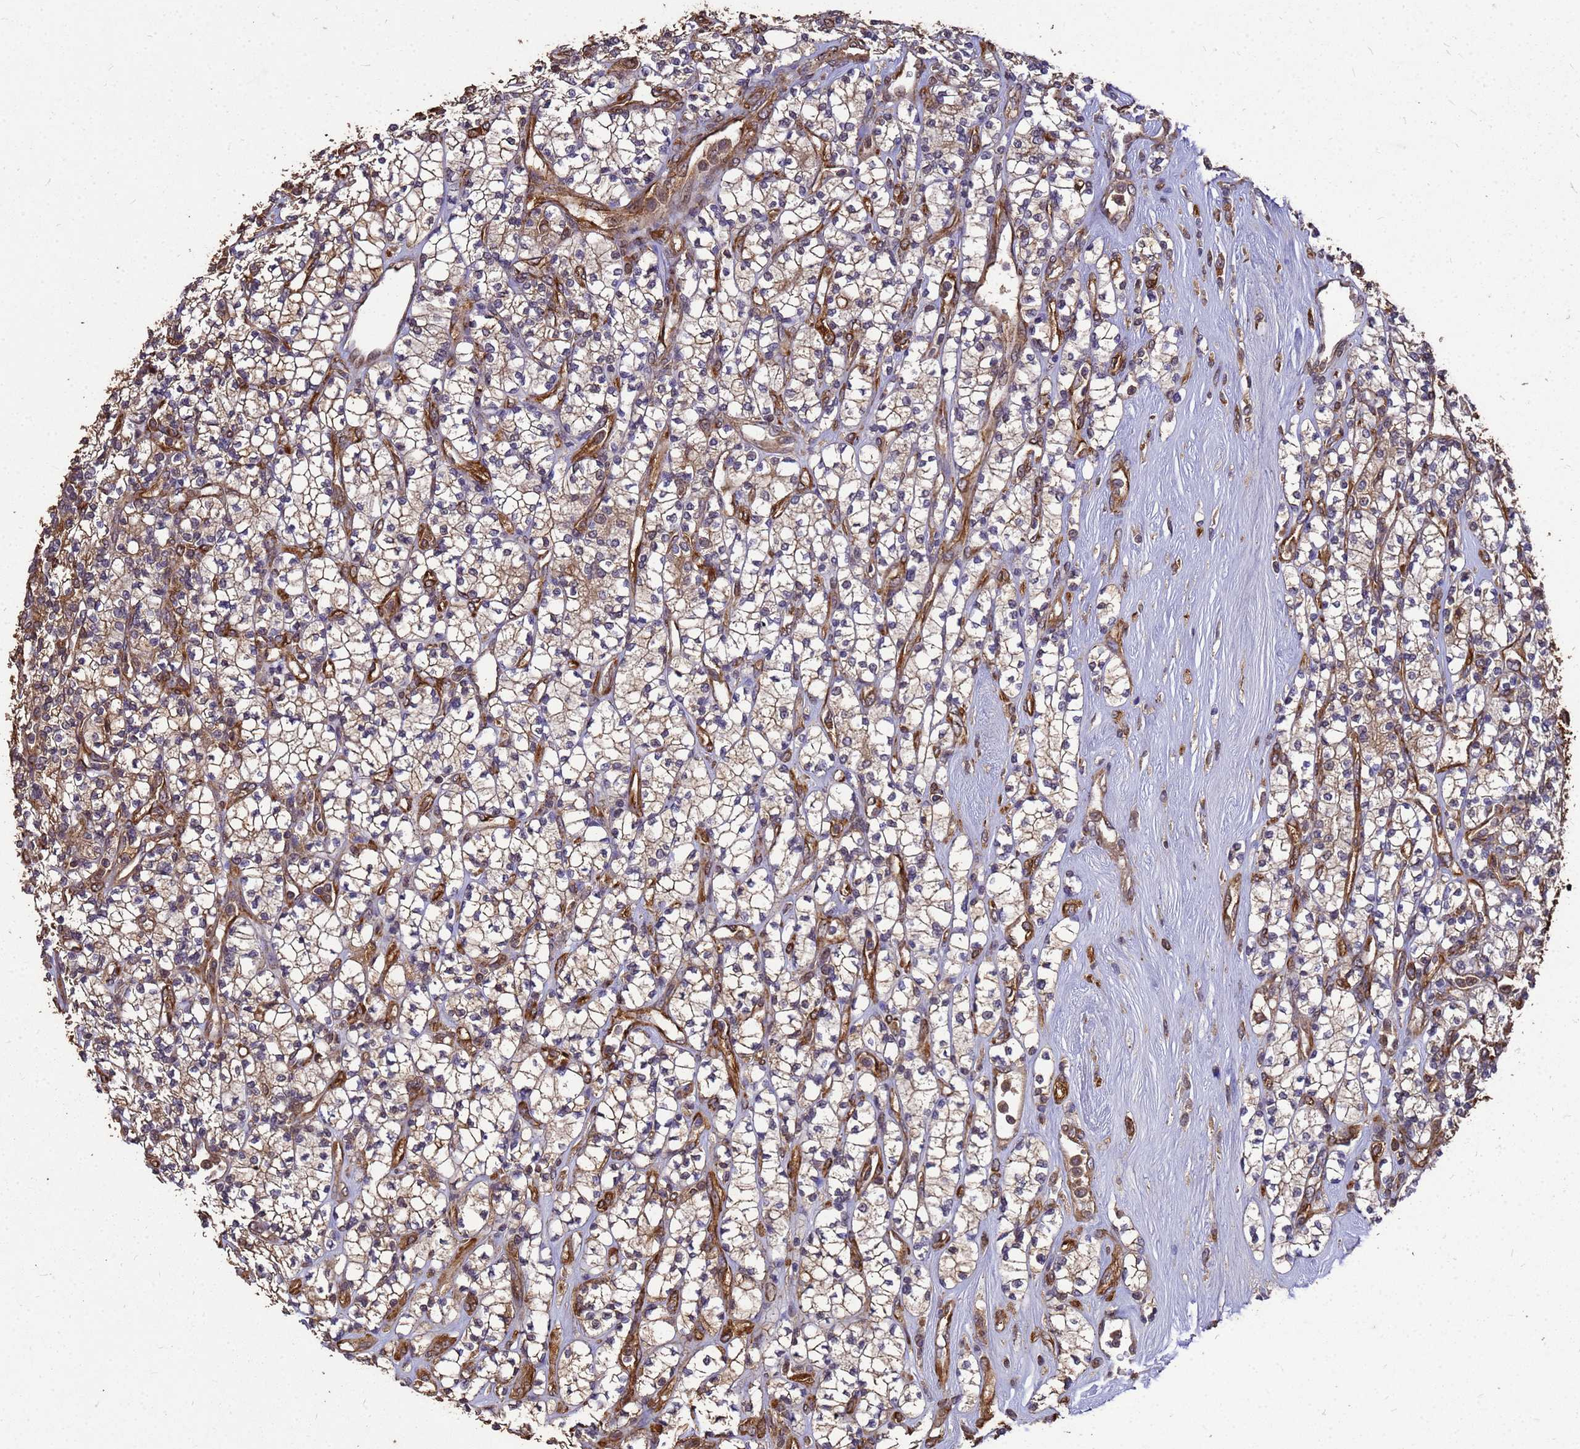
{"staining": {"intensity": "weak", "quantity": "<25%", "location": "cytoplasmic/membranous"}, "tissue": "renal cancer", "cell_type": "Tumor cells", "image_type": "cancer", "snomed": [{"axis": "morphology", "description": "Adenocarcinoma, NOS"}, {"axis": "topography", "description": "Kidney"}], "caption": "An image of human renal cancer (adenocarcinoma) is negative for staining in tumor cells. The staining was performed using DAB (3,3'-diaminobenzidine) to visualize the protein expression in brown, while the nuclei were stained in blue with hematoxylin (Magnification: 20x).", "gene": "ZNF618", "patient": {"sex": "male", "age": 77}}